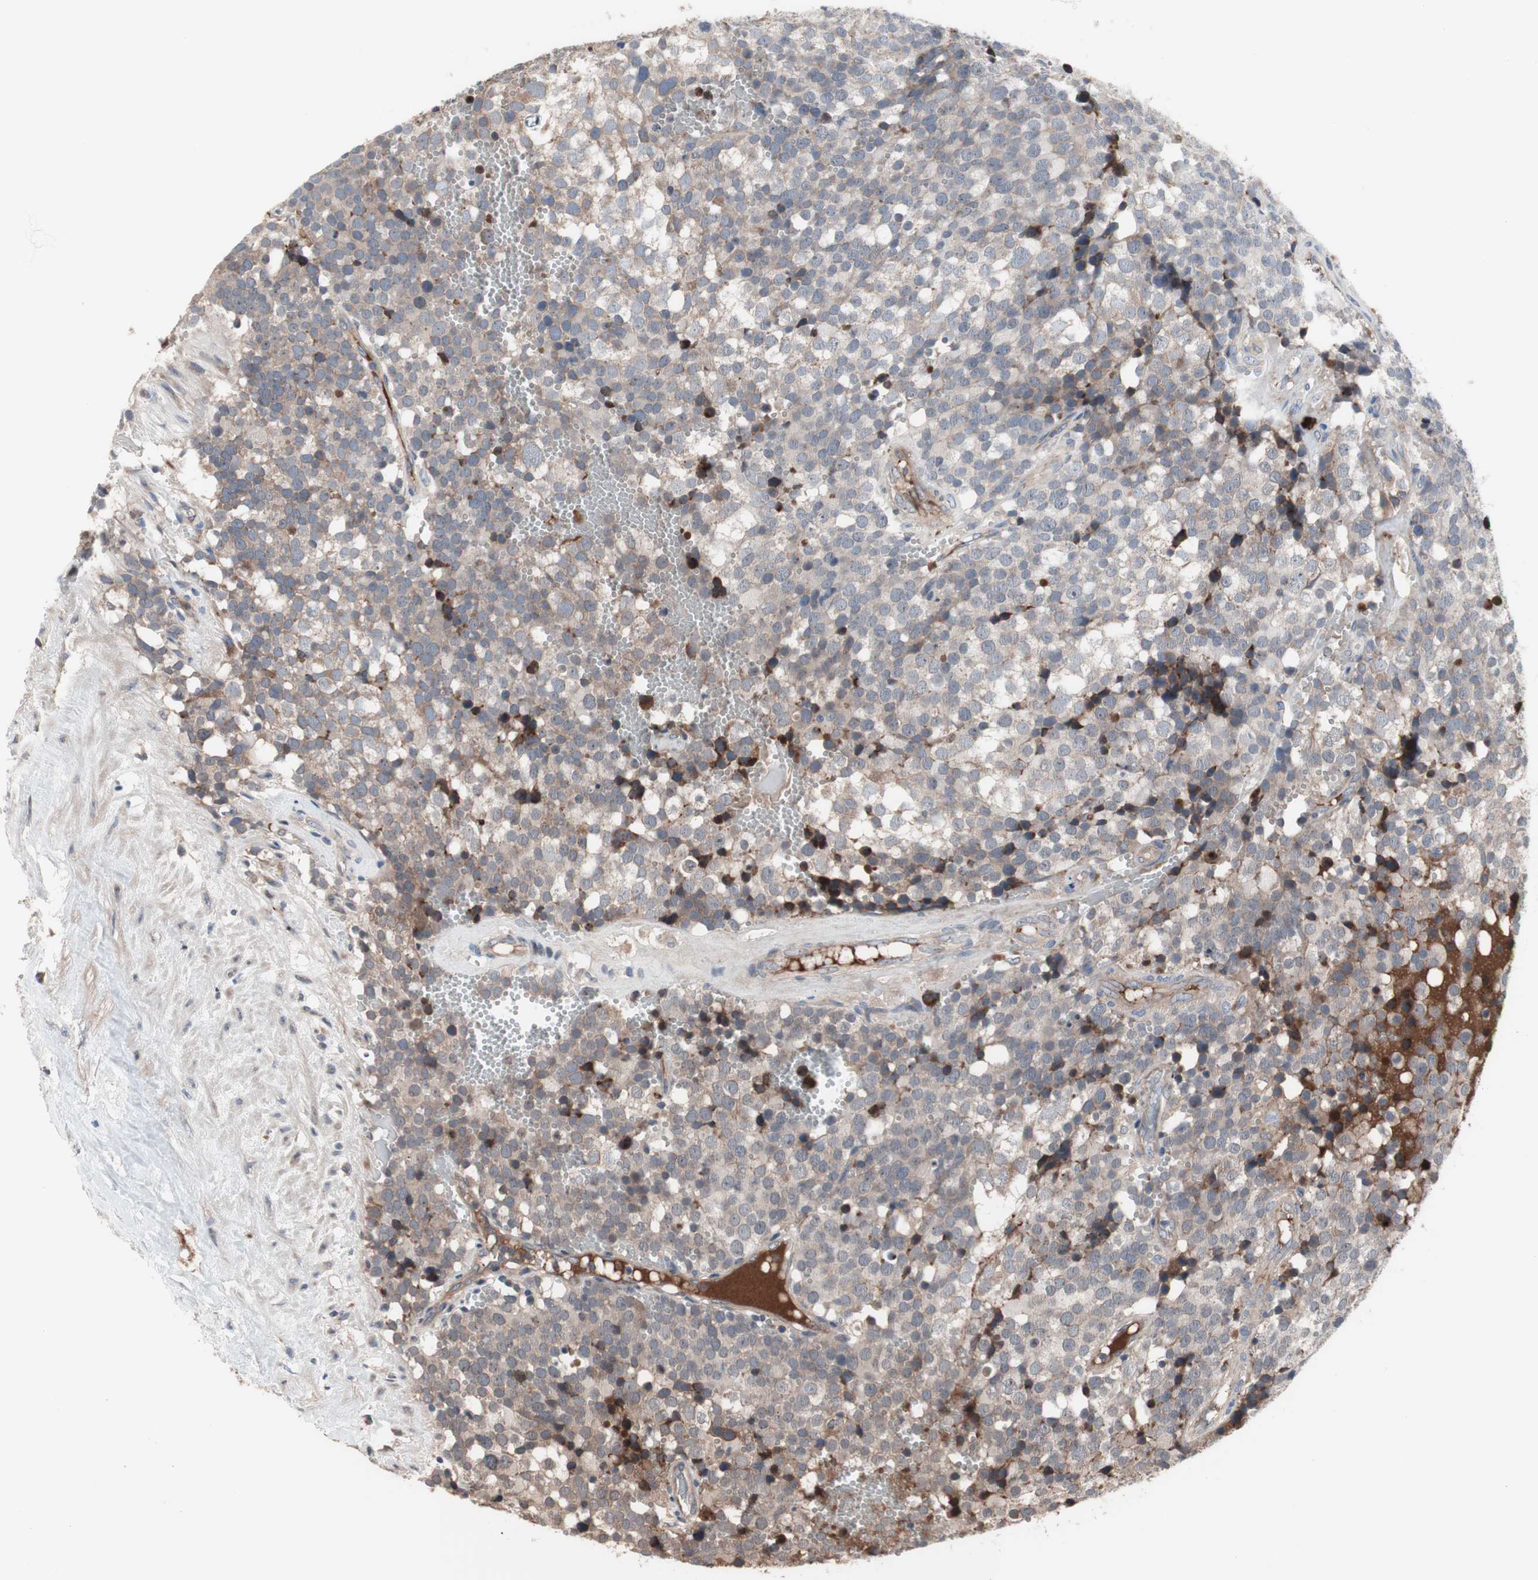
{"staining": {"intensity": "moderate", "quantity": "<25%", "location": "cytoplasmic/membranous"}, "tissue": "testis cancer", "cell_type": "Tumor cells", "image_type": "cancer", "snomed": [{"axis": "morphology", "description": "Seminoma, NOS"}, {"axis": "topography", "description": "Testis"}], "caption": "Immunohistochemical staining of testis cancer (seminoma) shows low levels of moderate cytoplasmic/membranous protein staining in approximately <25% of tumor cells.", "gene": "KANSL1", "patient": {"sex": "male", "age": 71}}